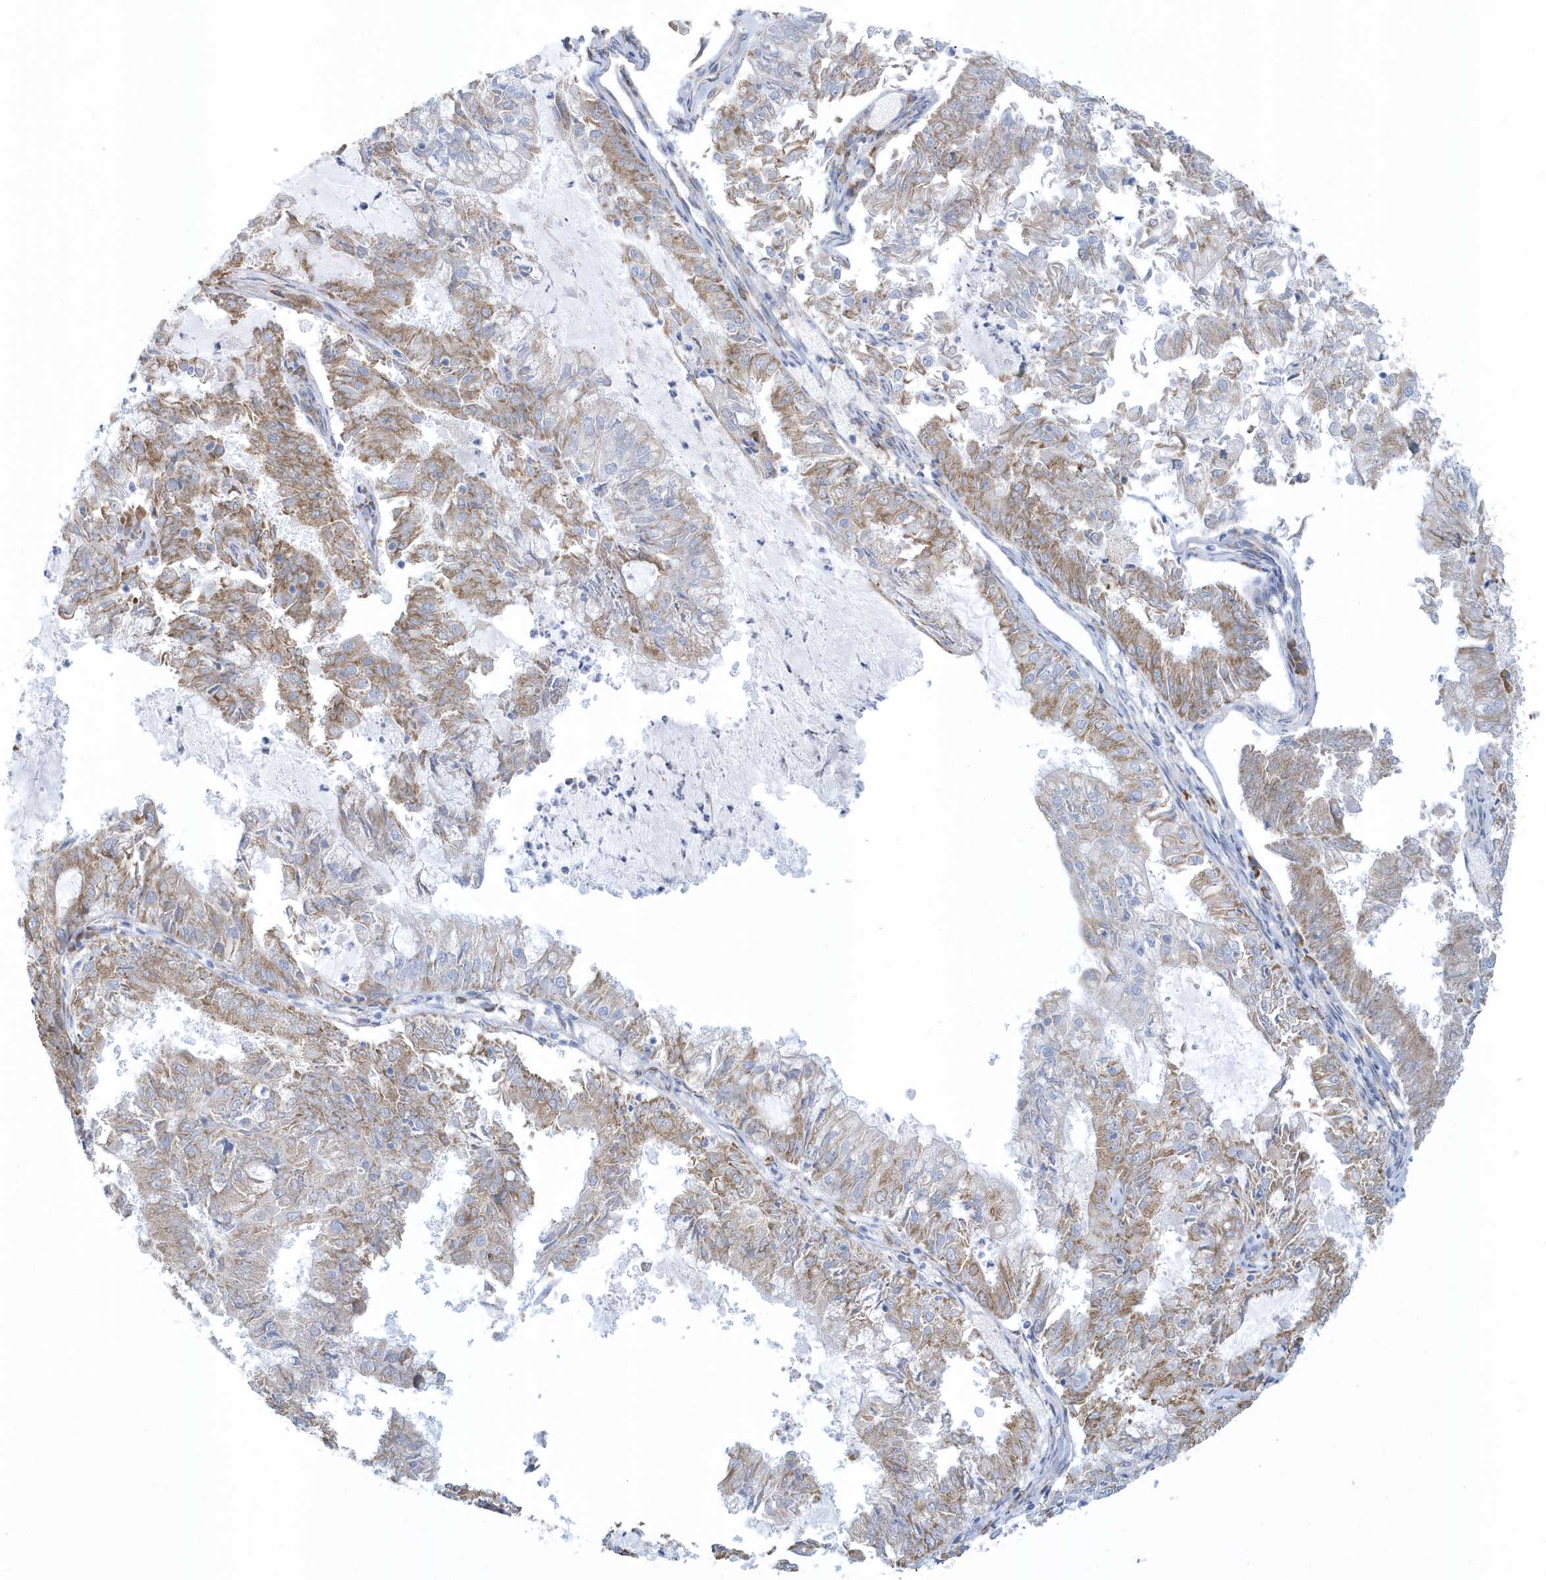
{"staining": {"intensity": "moderate", "quantity": "25%-75%", "location": "cytoplasmic/membranous"}, "tissue": "endometrial cancer", "cell_type": "Tumor cells", "image_type": "cancer", "snomed": [{"axis": "morphology", "description": "Adenocarcinoma, NOS"}, {"axis": "topography", "description": "Endometrium"}], "caption": "Immunohistochemical staining of human endometrial cancer demonstrates medium levels of moderate cytoplasmic/membranous positivity in approximately 25%-75% of tumor cells. (DAB (3,3'-diaminobenzidine) IHC with brightfield microscopy, high magnification).", "gene": "DCAF1", "patient": {"sex": "female", "age": 57}}